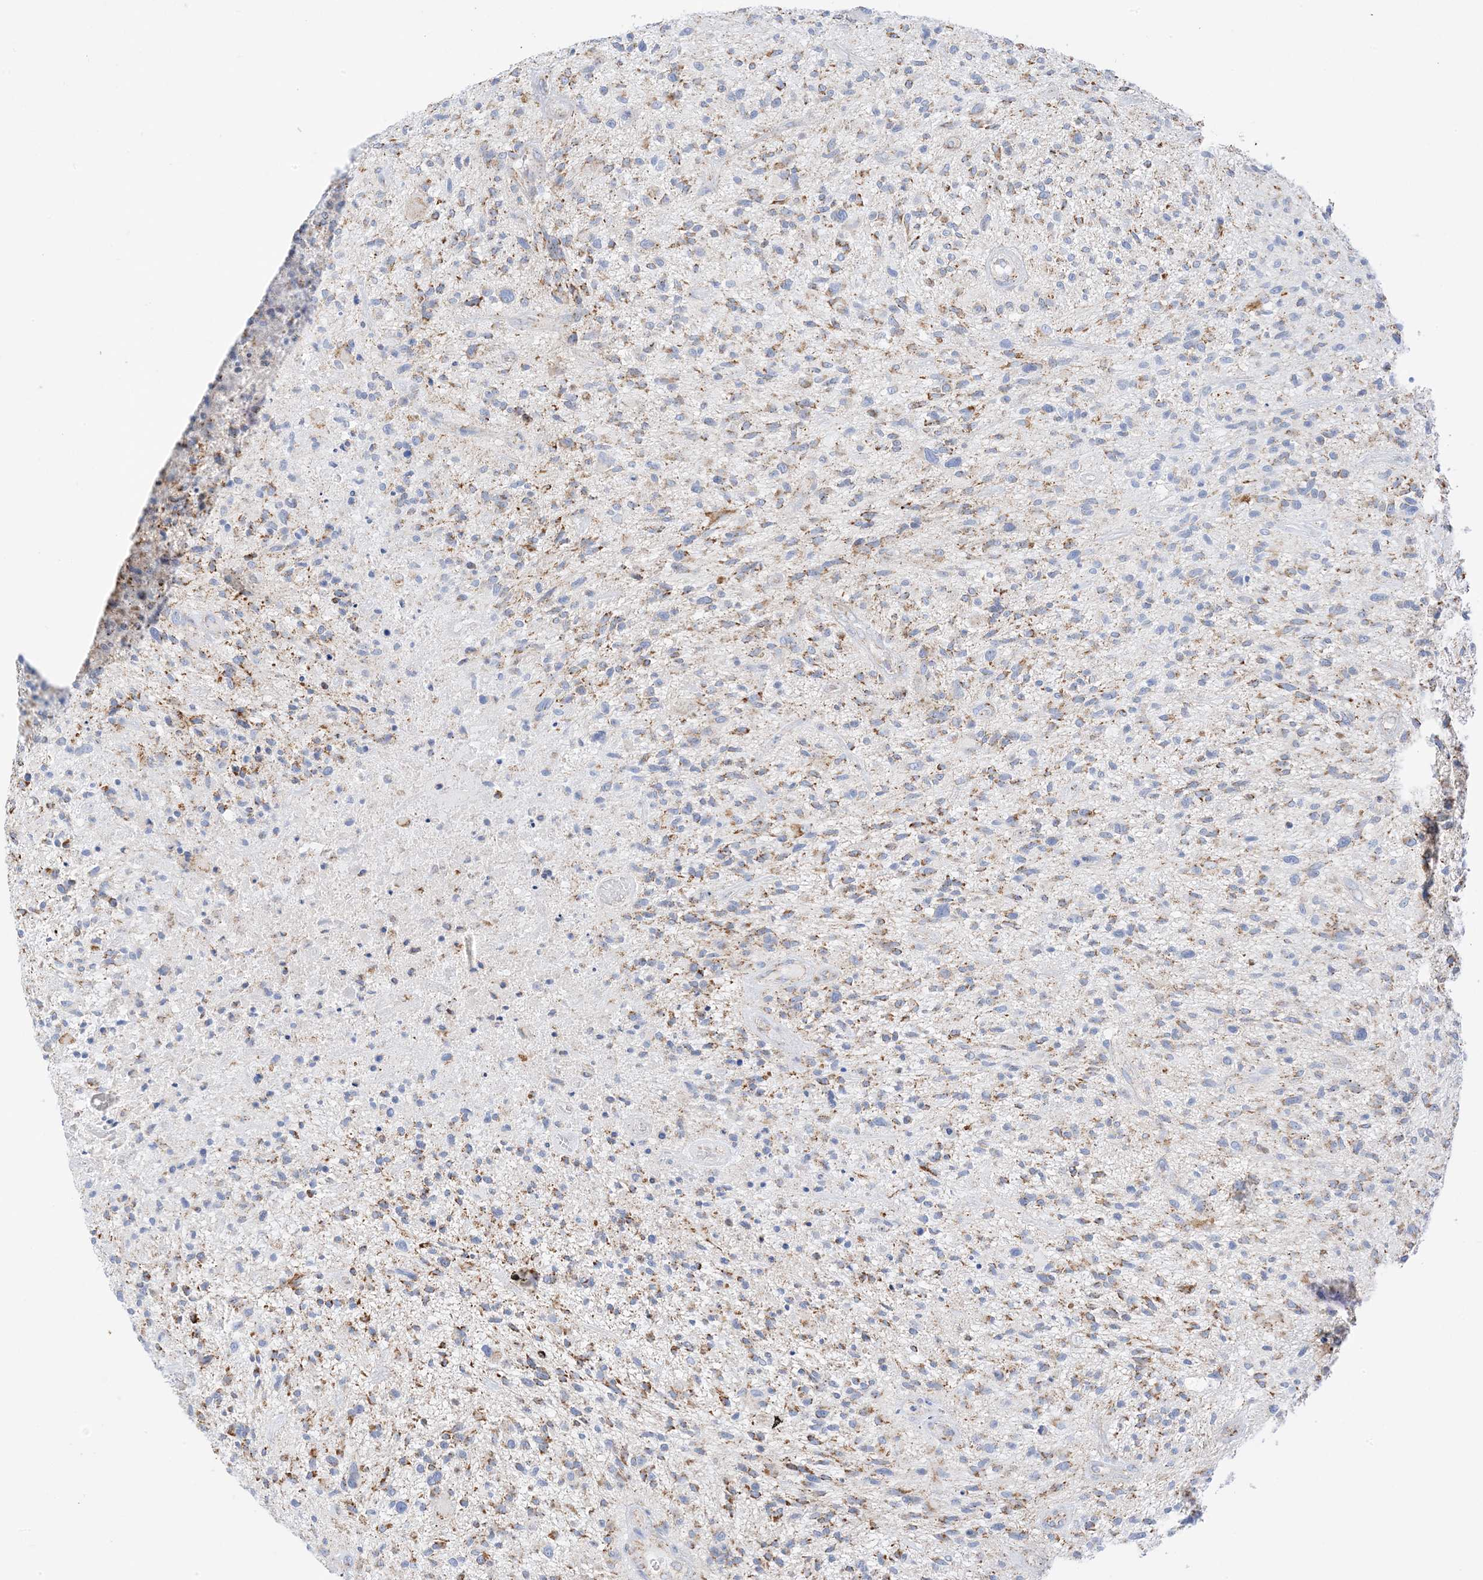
{"staining": {"intensity": "moderate", "quantity": "25%-75%", "location": "cytoplasmic/membranous"}, "tissue": "glioma", "cell_type": "Tumor cells", "image_type": "cancer", "snomed": [{"axis": "morphology", "description": "Glioma, malignant, High grade"}, {"axis": "topography", "description": "Brain"}], "caption": "Protein analysis of malignant glioma (high-grade) tissue reveals moderate cytoplasmic/membranous positivity in about 25%-75% of tumor cells.", "gene": "CAPN13", "patient": {"sex": "male", "age": 47}}